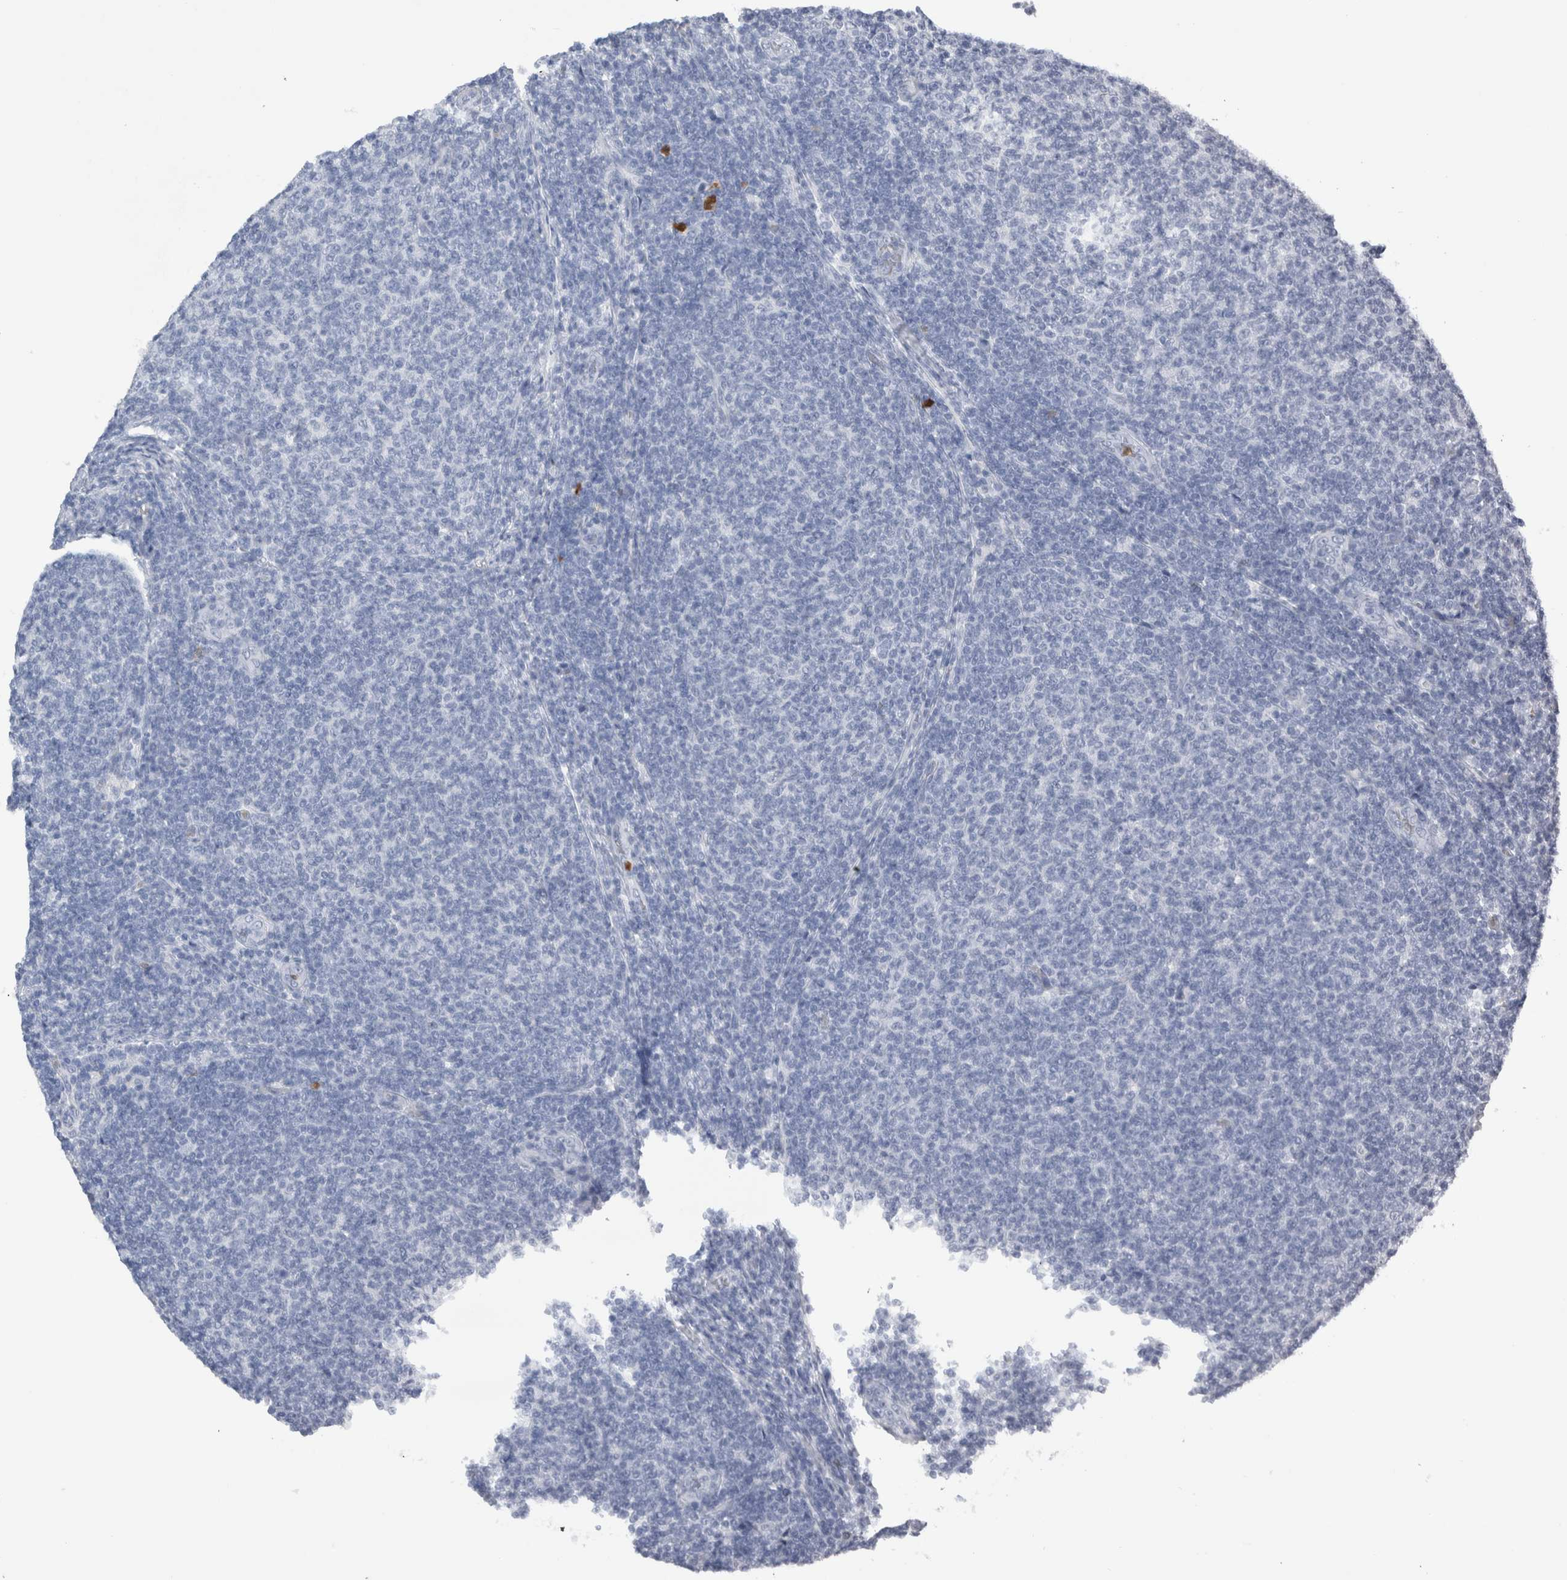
{"staining": {"intensity": "negative", "quantity": "none", "location": "none"}, "tissue": "lymphoma", "cell_type": "Tumor cells", "image_type": "cancer", "snomed": [{"axis": "morphology", "description": "Malignant lymphoma, non-Hodgkin's type, Low grade"}, {"axis": "topography", "description": "Lymph node"}], "caption": "Immunohistochemistry (IHC) of lymphoma displays no staining in tumor cells.", "gene": "S100A12", "patient": {"sex": "male", "age": 66}}